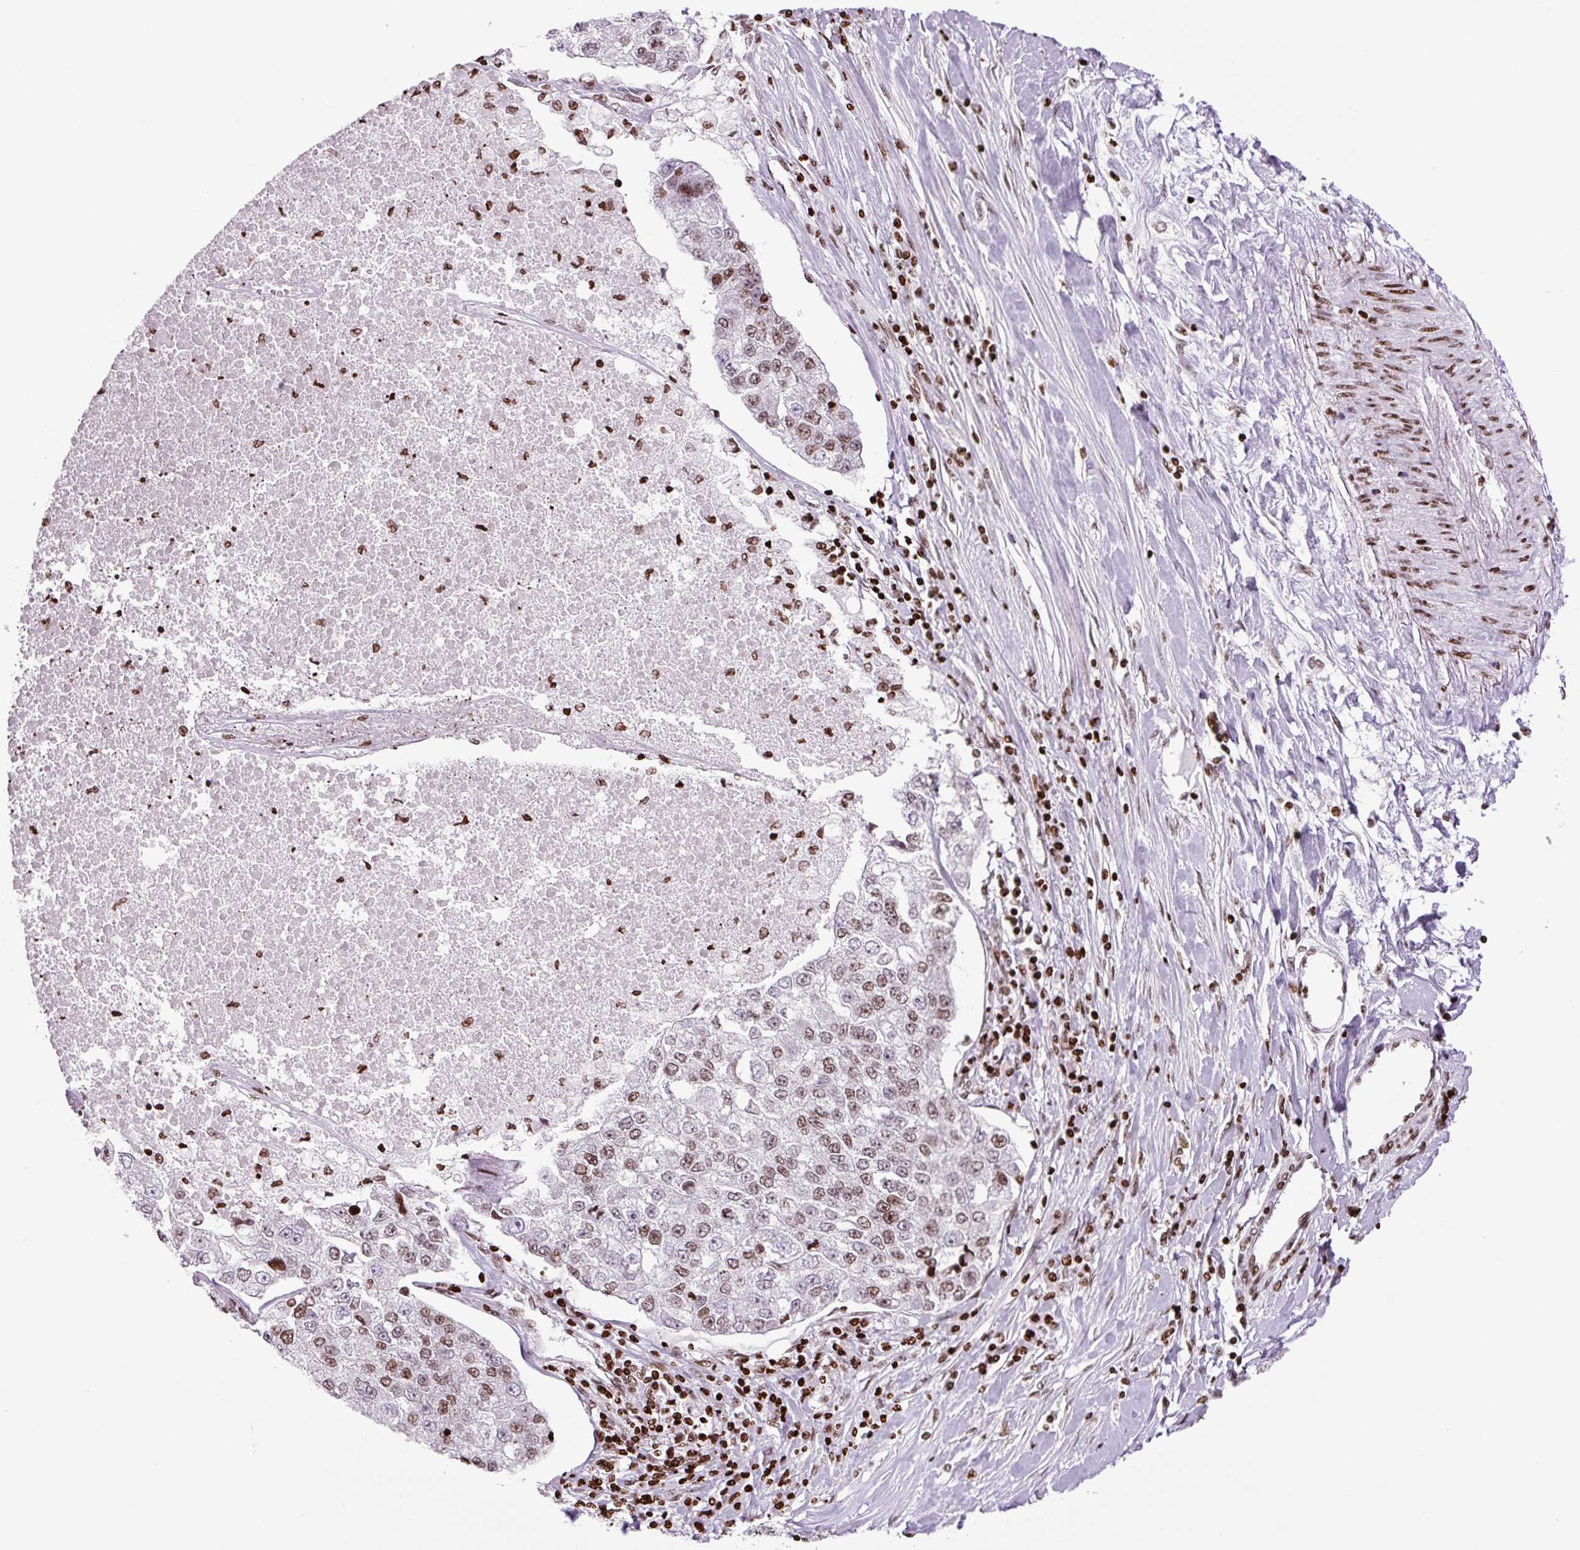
{"staining": {"intensity": "moderate", "quantity": ">75%", "location": "nuclear"}, "tissue": "lung cancer", "cell_type": "Tumor cells", "image_type": "cancer", "snomed": [{"axis": "morphology", "description": "Adenocarcinoma, NOS"}, {"axis": "topography", "description": "Lung"}], "caption": "Protein analysis of lung adenocarcinoma tissue displays moderate nuclear expression in about >75% of tumor cells.", "gene": "H1-3", "patient": {"sex": "male", "age": 49}}